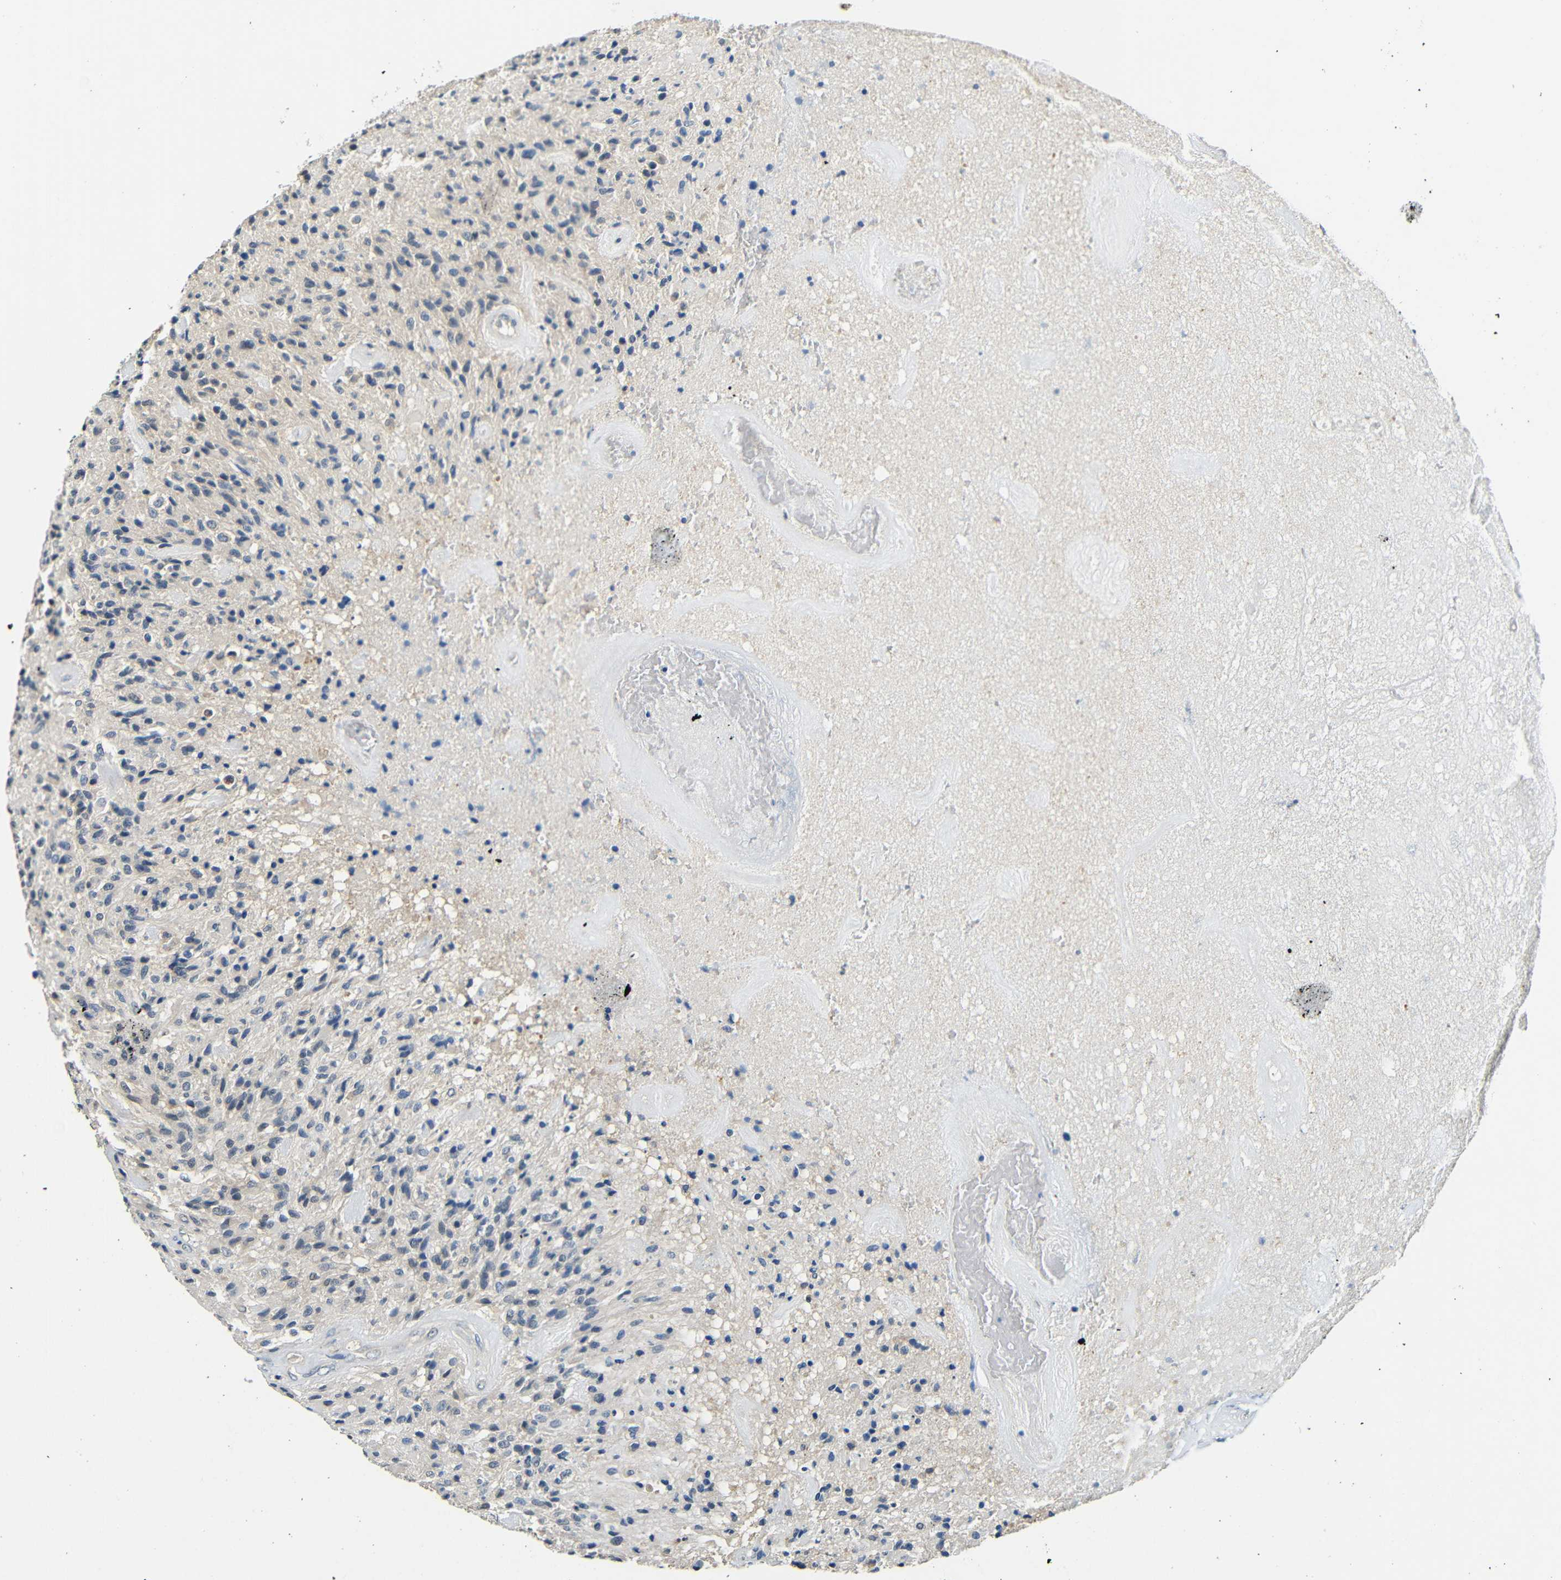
{"staining": {"intensity": "negative", "quantity": "none", "location": "none"}, "tissue": "glioma", "cell_type": "Tumor cells", "image_type": "cancer", "snomed": [{"axis": "morphology", "description": "Glioma, malignant, High grade"}, {"axis": "topography", "description": "Brain"}], "caption": "A photomicrograph of human malignant glioma (high-grade) is negative for staining in tumor cells.", "gene": "ADAP1", "patient": {"sex": "male", "age": 71}}